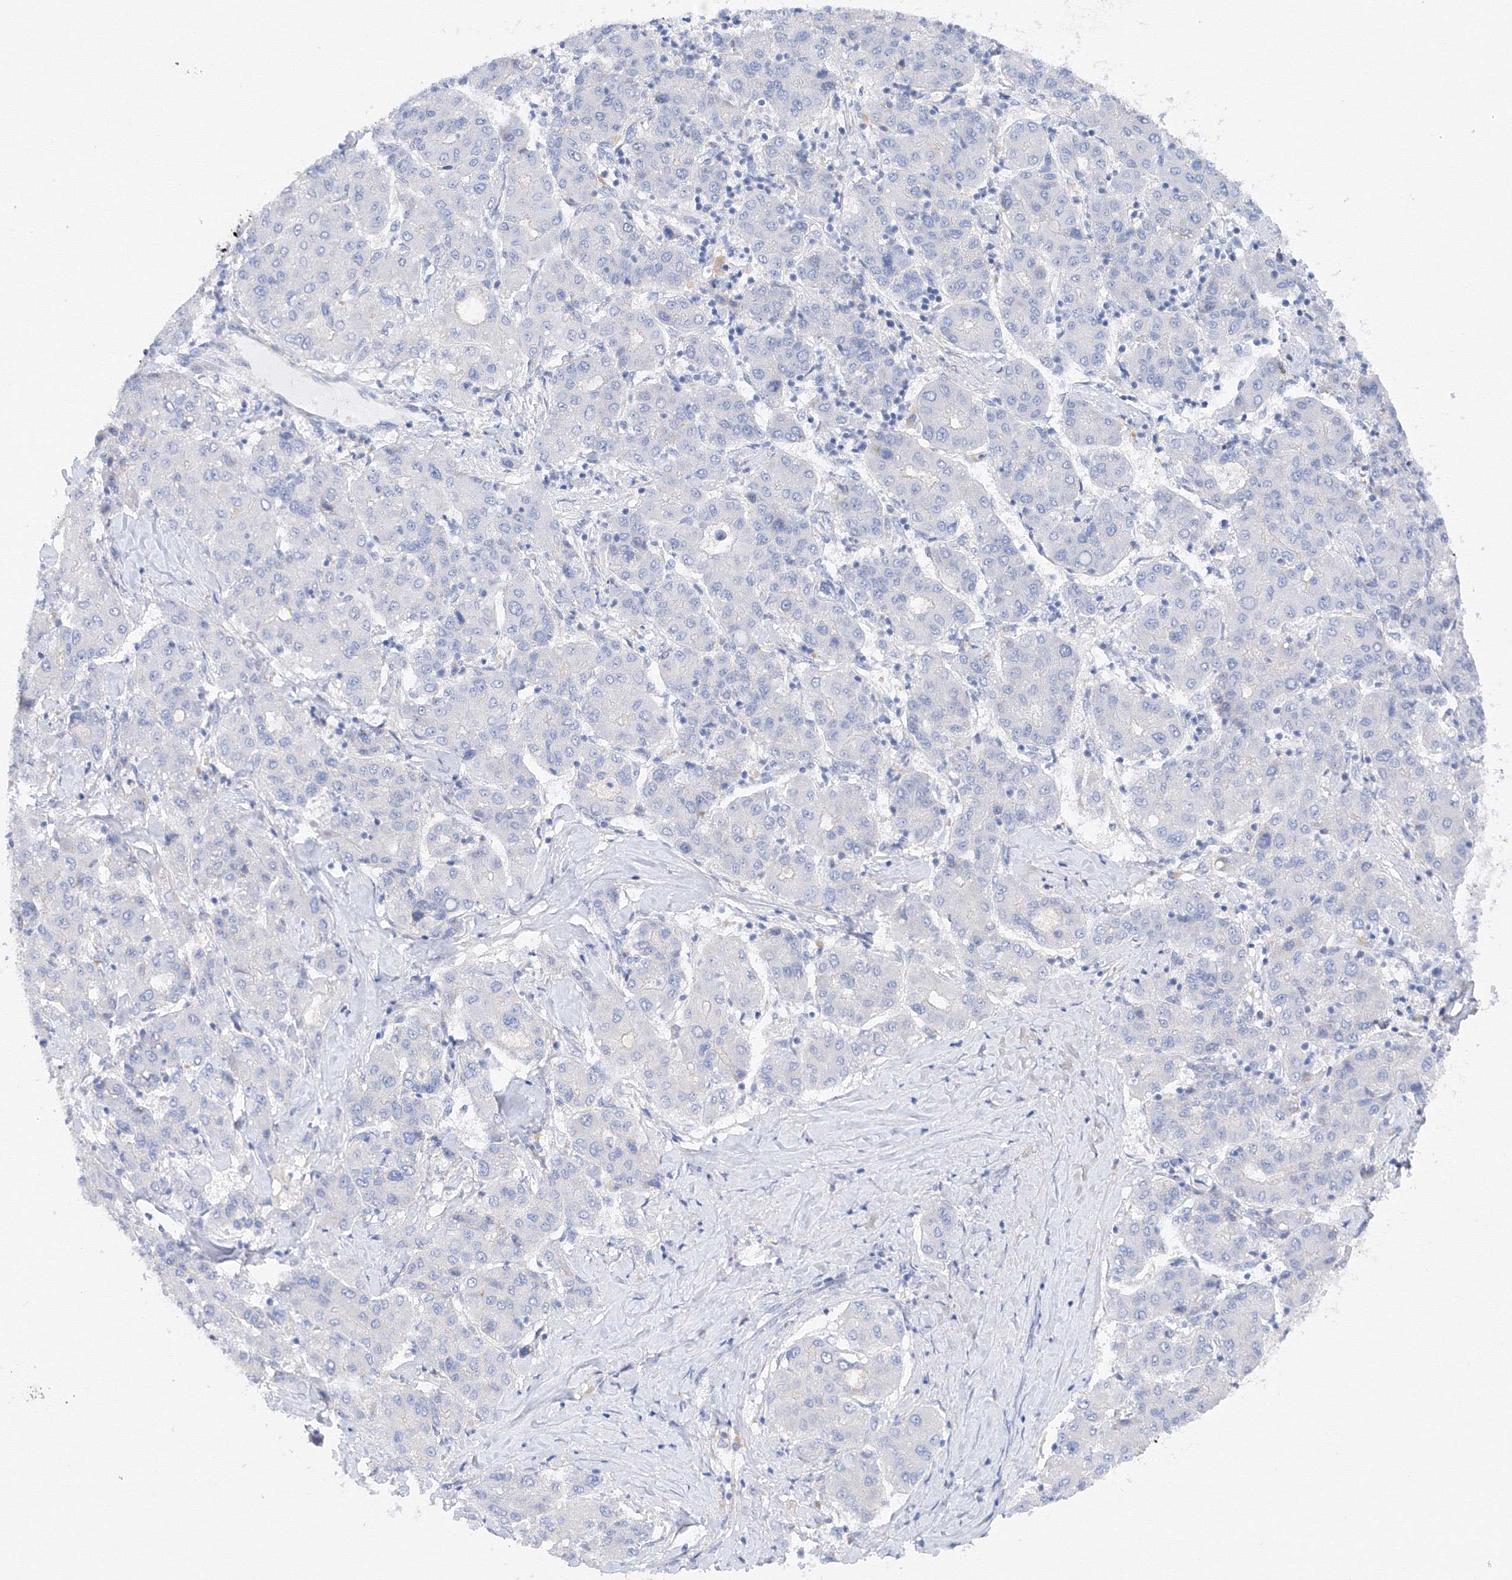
{"staining": {"intensity": "negative", "quantity": "none", "location": "none"}, "tissue": "liver cancer", "cell_type": "Tumor cells", "image_type": "cancer", "snomed": [{"axis": "morphology", "description": "Carcinoma, Hepatocellular, NOS"}, {"axis": "topography", "description": "Liver"}], "caption": "An IHC image of liver hepatocellular carcinoma is shown. There is no staining in tumor cells of liver hepatocellular carcinoma.", "gene": "TAMM41", "patient": {"sex": "male", "age": 65}}